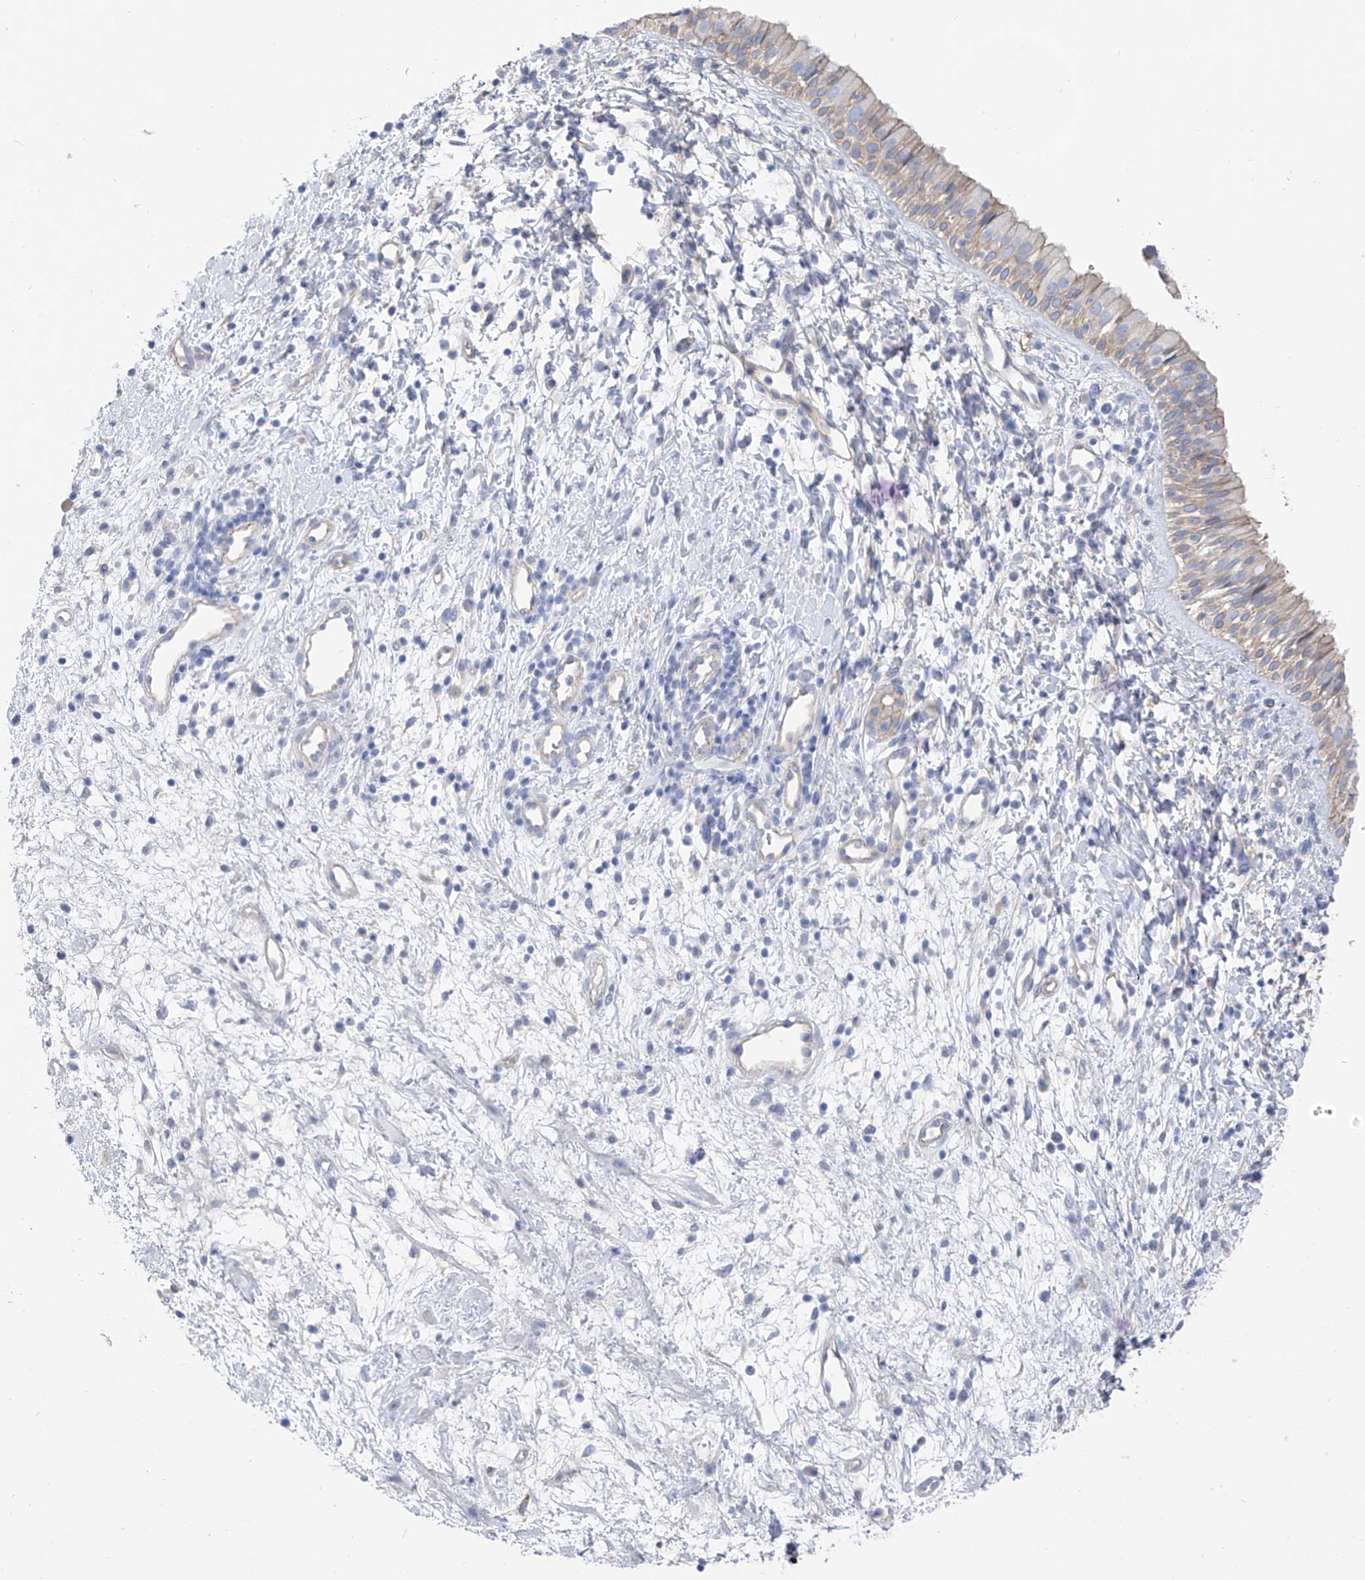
{"staining": {"intensity": "weak", "quantity": "25%-75%", "location": "cytoplasmic/membranous"}, "tissue": "nasopharynx", "cell_type": "Respiratory epithelial cells", "image_type": "normal", "snomed": [{"axis": "morphology", "description": "Normal tissue, NOS"}, {"axis": "topography", "description": "Nasopharynx"}], "caption": "An immunohistochemistry (IHC) micrograph of unremarkable tissue is shown. Protein staining in brown shows weak cytoplasmic/membranous positivity in nasopharynx within respiratory epithelial cells. (DAB = brown stain, brightfield microscopy at high magnification).", "gene": "ITGA9", "patient": {"sex": "male", "age": 22}}